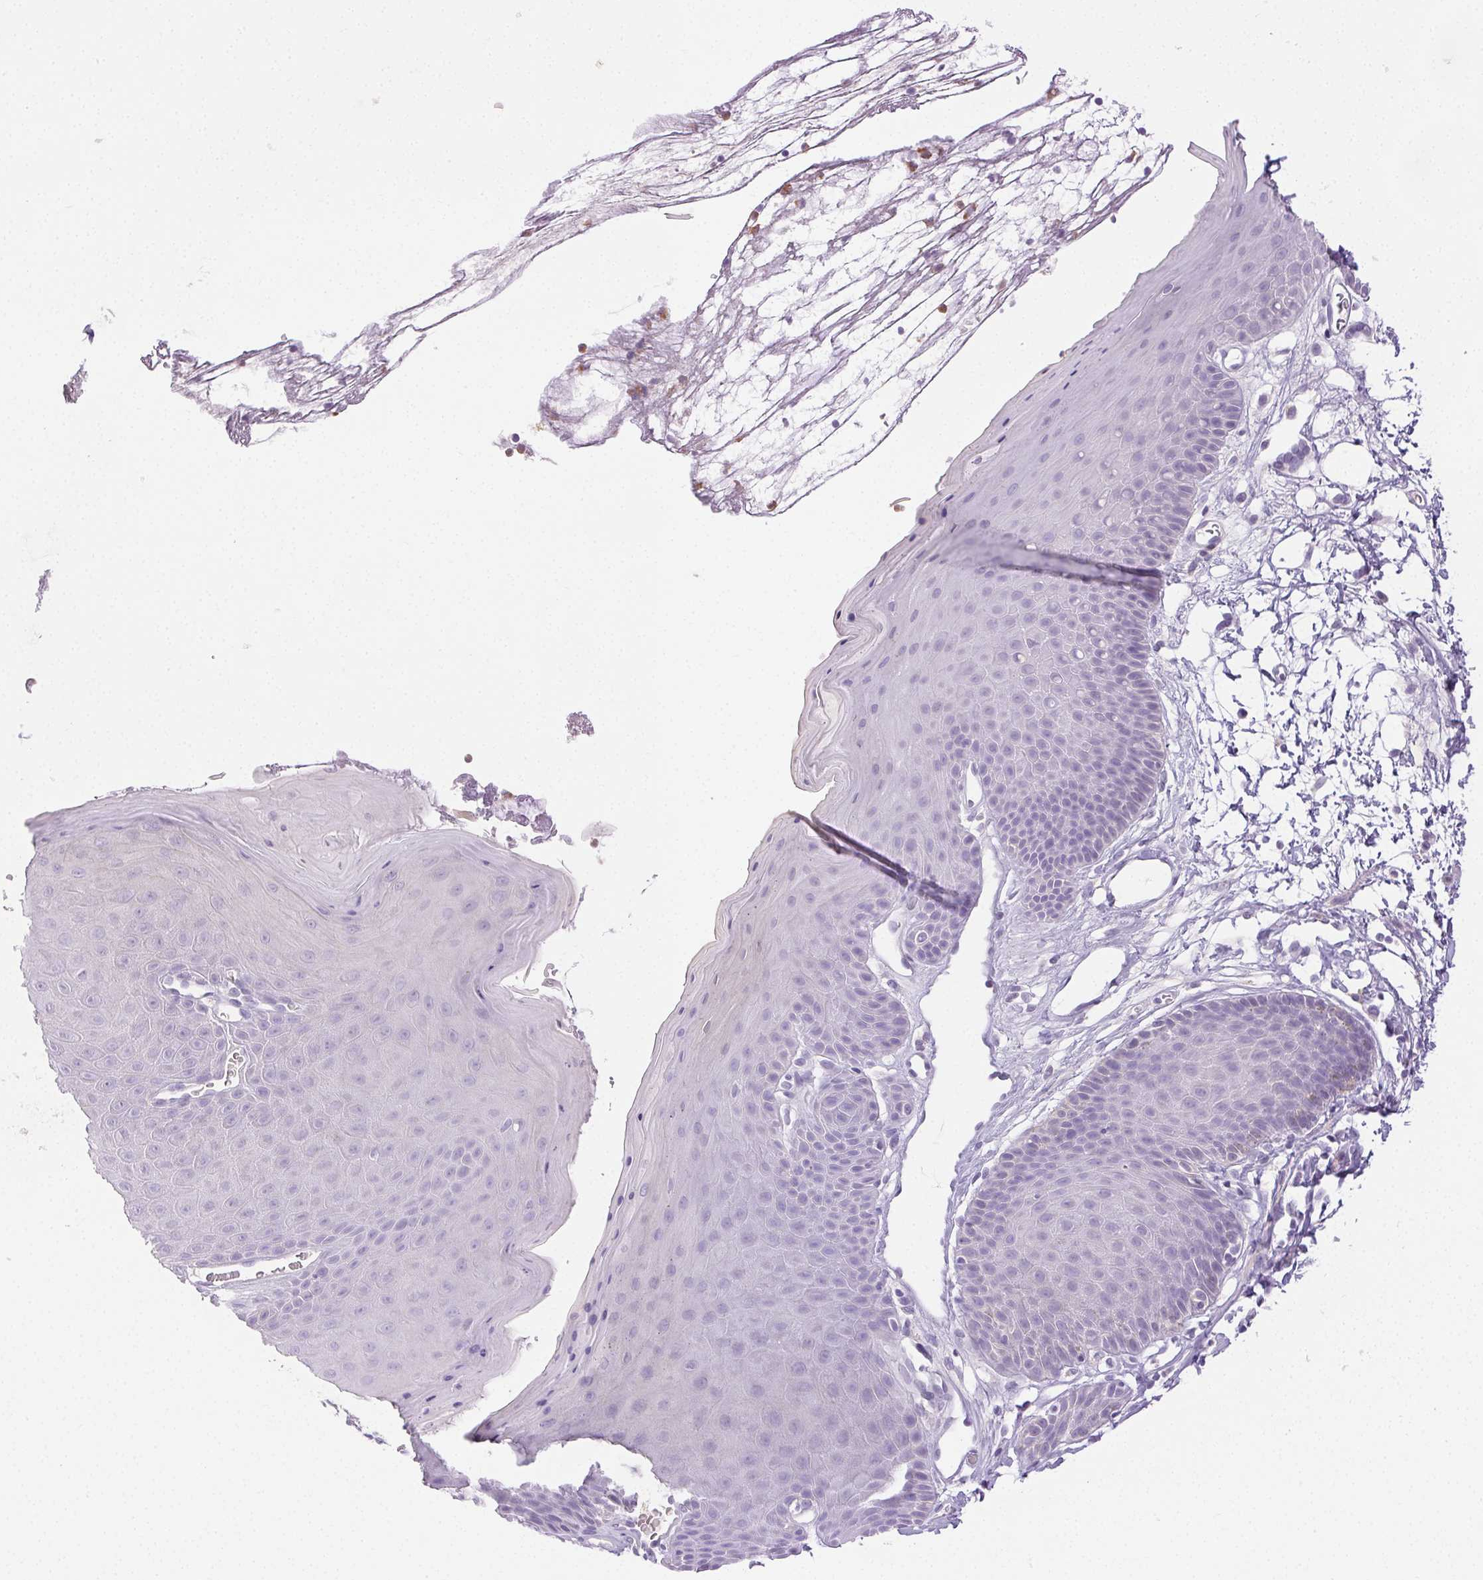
{"staining": {"intensity": "negative", "quantity": "none", "location": "none"}, "tissue": "skin", "cell_type": "Epidermal cells", "image_type": "normal", "snomed": [{"axis": "morphology", "description": "Normal tissue, NOS"}, {"axis": "topography", "description": "Anal"}], "caption": "This is an immunohistochemistry (IHC) histopathology image of benign skin. There is no staining in epidermal cells.", "gene": "EMX2", "patient": {"sex": "male", "age": 53}}